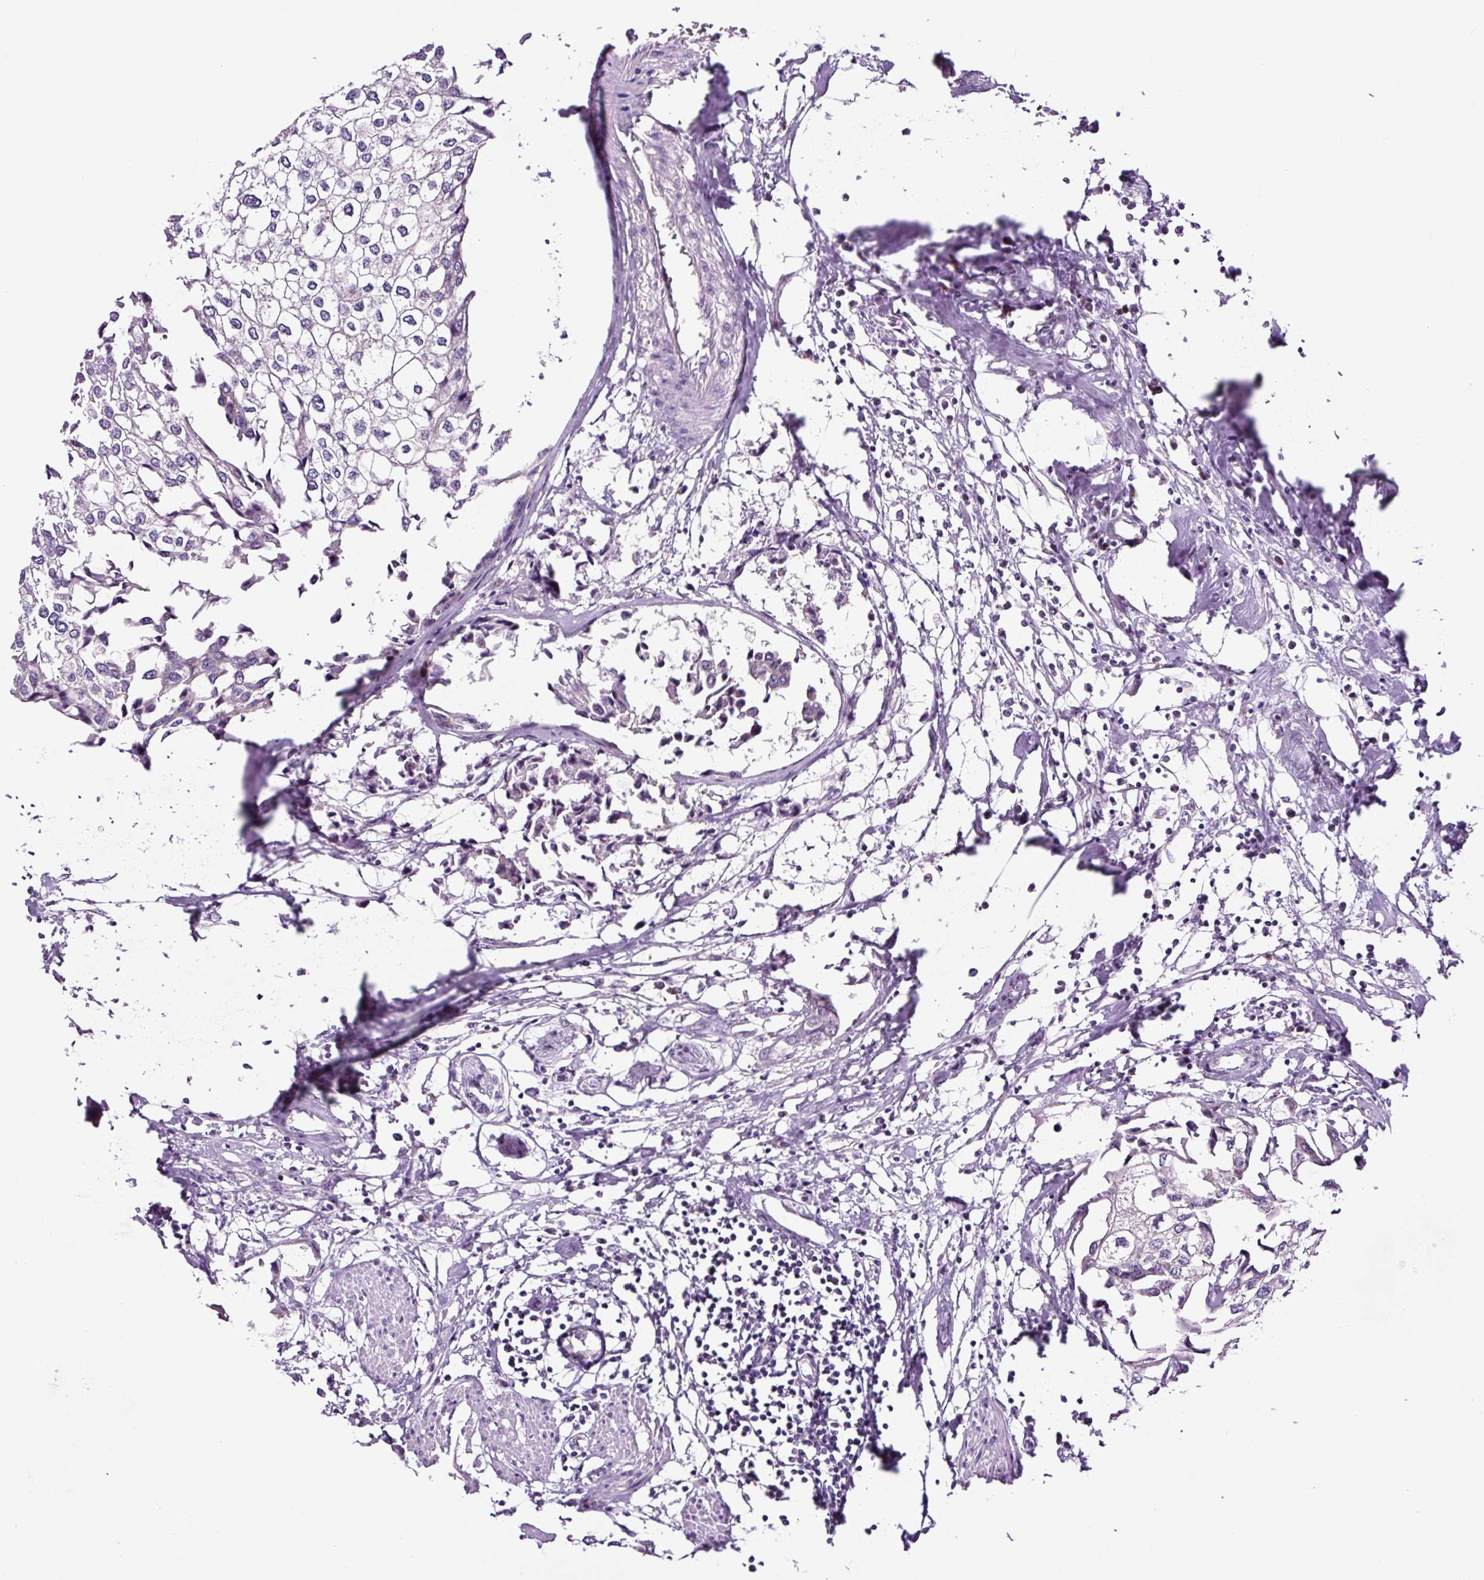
{"staining": {"intensity": "negative", "quantity": "none", "location": "none"}, "tissue": "urothelial cancer", "cell_type": "Tumor cells", "image_type": "cancer", "snomed": [{"axis": "morphology", "description": "Urothelial carcinoma, High grade"}, {"axis": "topography", "description": "Urinary bladder"}], "caption": "A micrograph of urothelial cancer stained for a protein displays no brown staining in tumor cells. The staining was performed using DAB to visualize the protein expression in brown, while the nuclei were stained in blue with hematoxylin (Magnification: 20x).", "gene": "NOM1", "patient": {"sex": "male", "age": 64}}